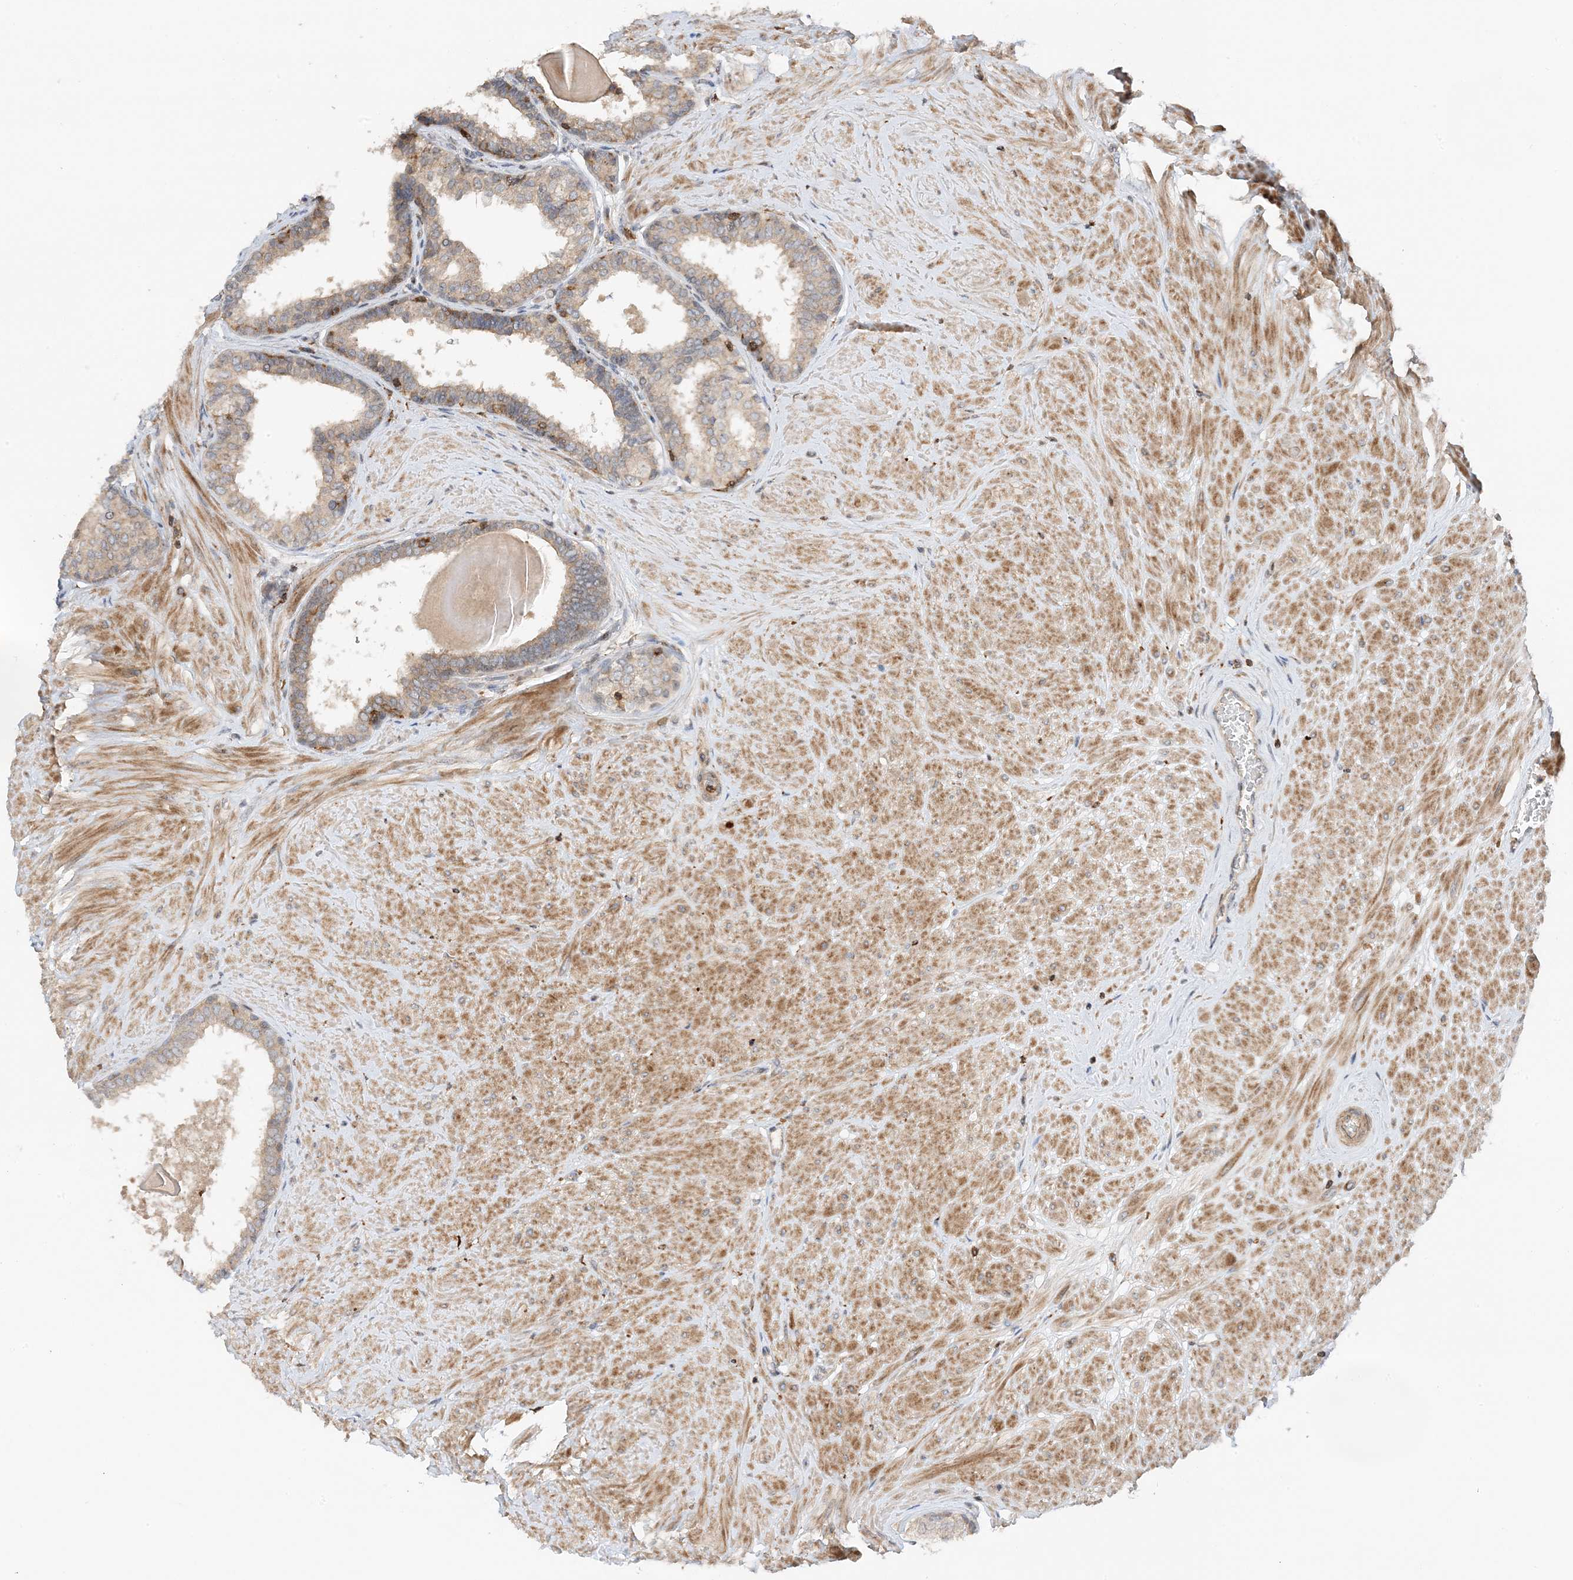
{"staining": {"intensity": "moderate", "quantity": "25%-75%", "location": "cytoplasmic/membranous,nuclear"}, "tissue": "prostate", "cell_type": "Glandular cells", "image_type": "normal", "snomed": [{"axis": "morphology", "description": "Normal tissue, NOS"}, {"axis": "topography", "description": "Prostate"}], "caption": "Moderate cytoplasmic/membranous,nuclear positivity for a protein is seen in approximately 25%-75% of glandular cells of benign prostate using immunohistochemistry.", "gene": "TATDN3", "patient": {"sex": "male", "age": 48}}